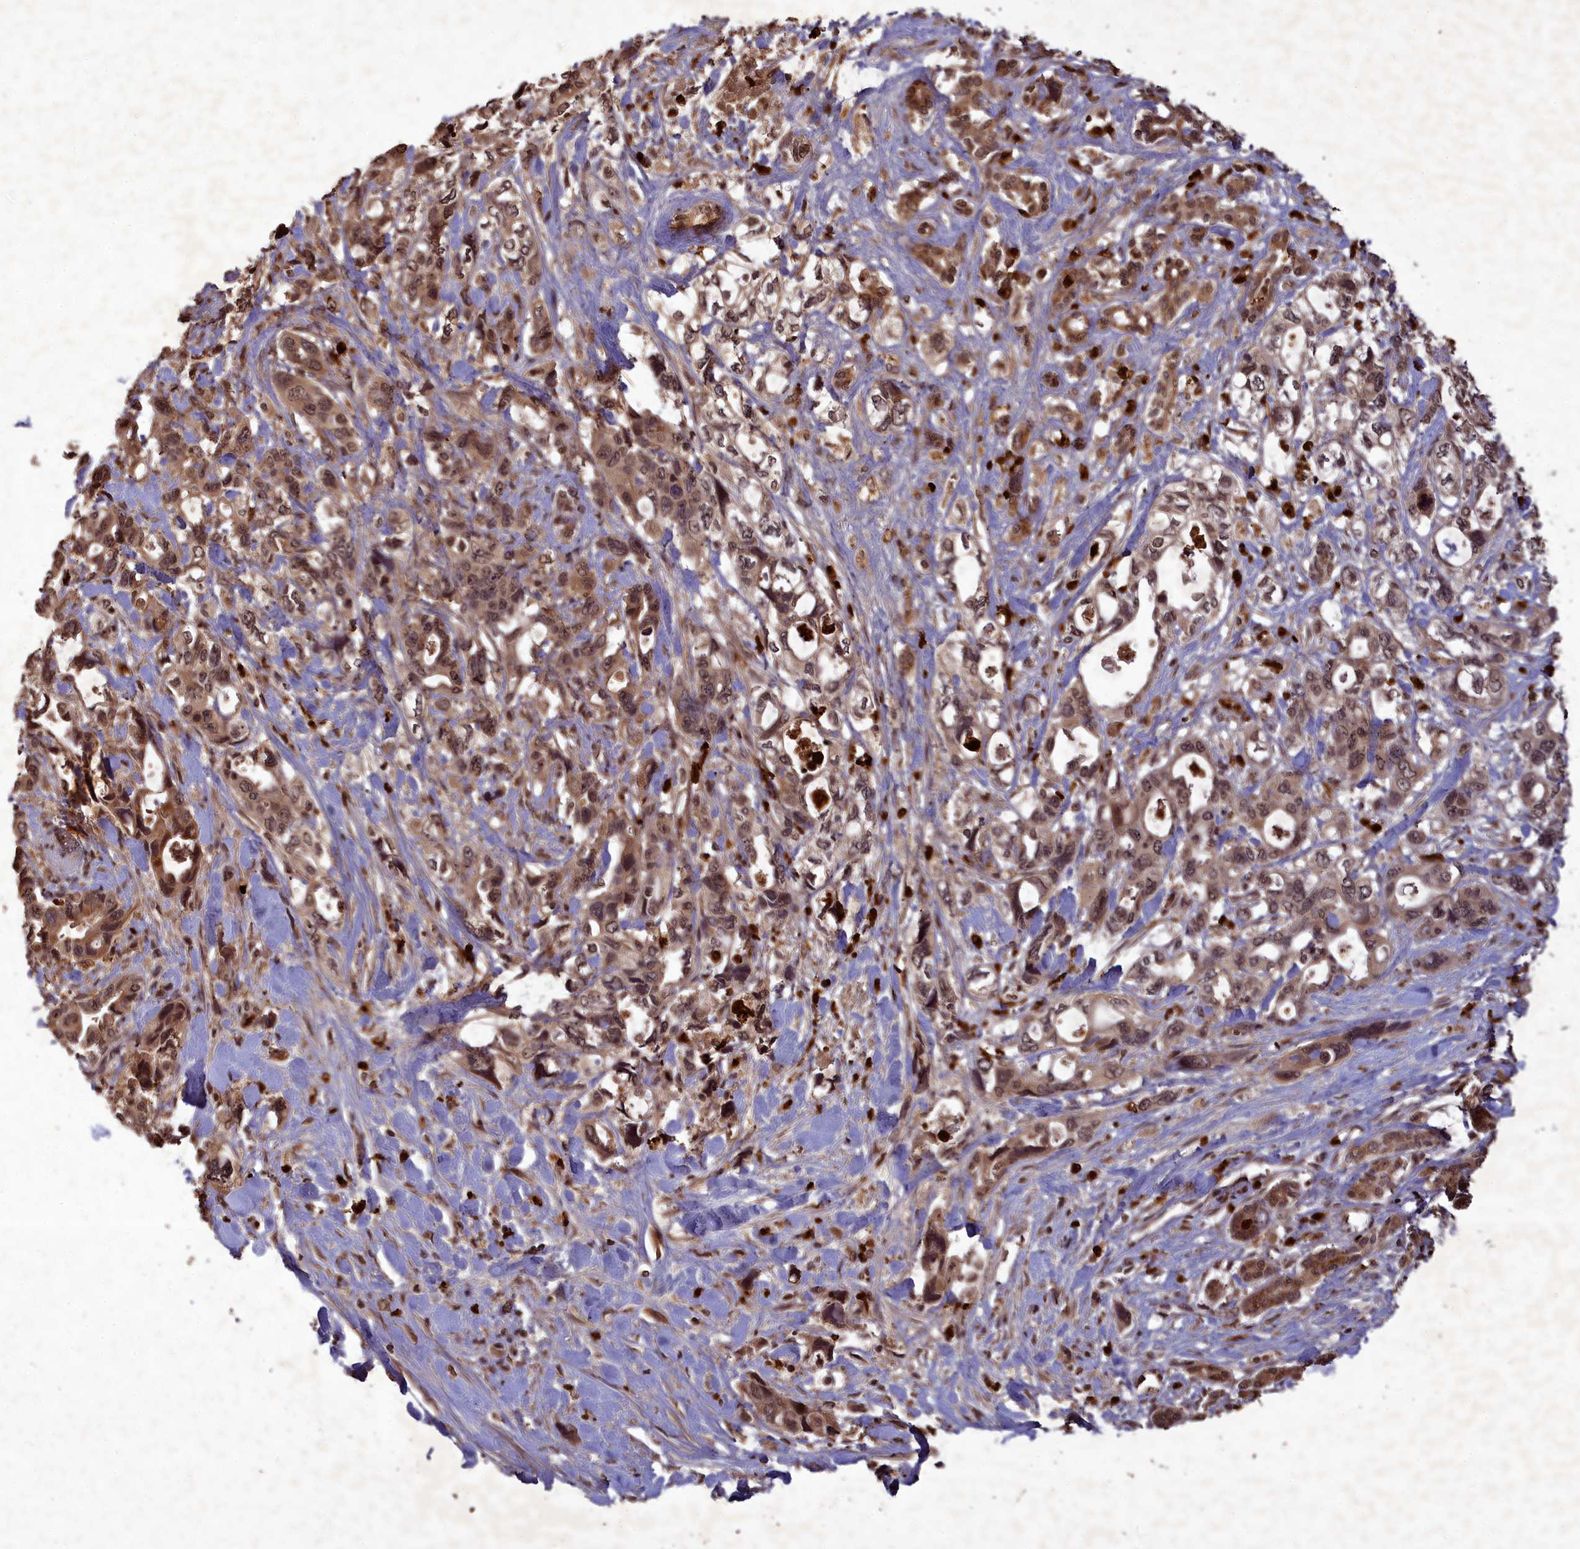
{"staining": {"intensity": "moderate", "quantity": ">75%", "location": "cytoplasmic/membranous,nuclear"}, "tissue": "pancreatic cancer", "cell_type": "Tumor cells", "image_type": "cancer", "snomed": [{"axis": "morphology", "description": "Adenocarcinoma, NOS"}, {"axis": "topography", "description": "Pancreas"}], "caption": "Immunohistochemistry (DAB) staining of human pancreatic adenocarcinoma demonstrates moderate cytoplasmic/membranous and nuclear protein positivity in about >75% of tumor cells.", "gene": "SRMS", "patient": {"sex": "male", "age": 46}}